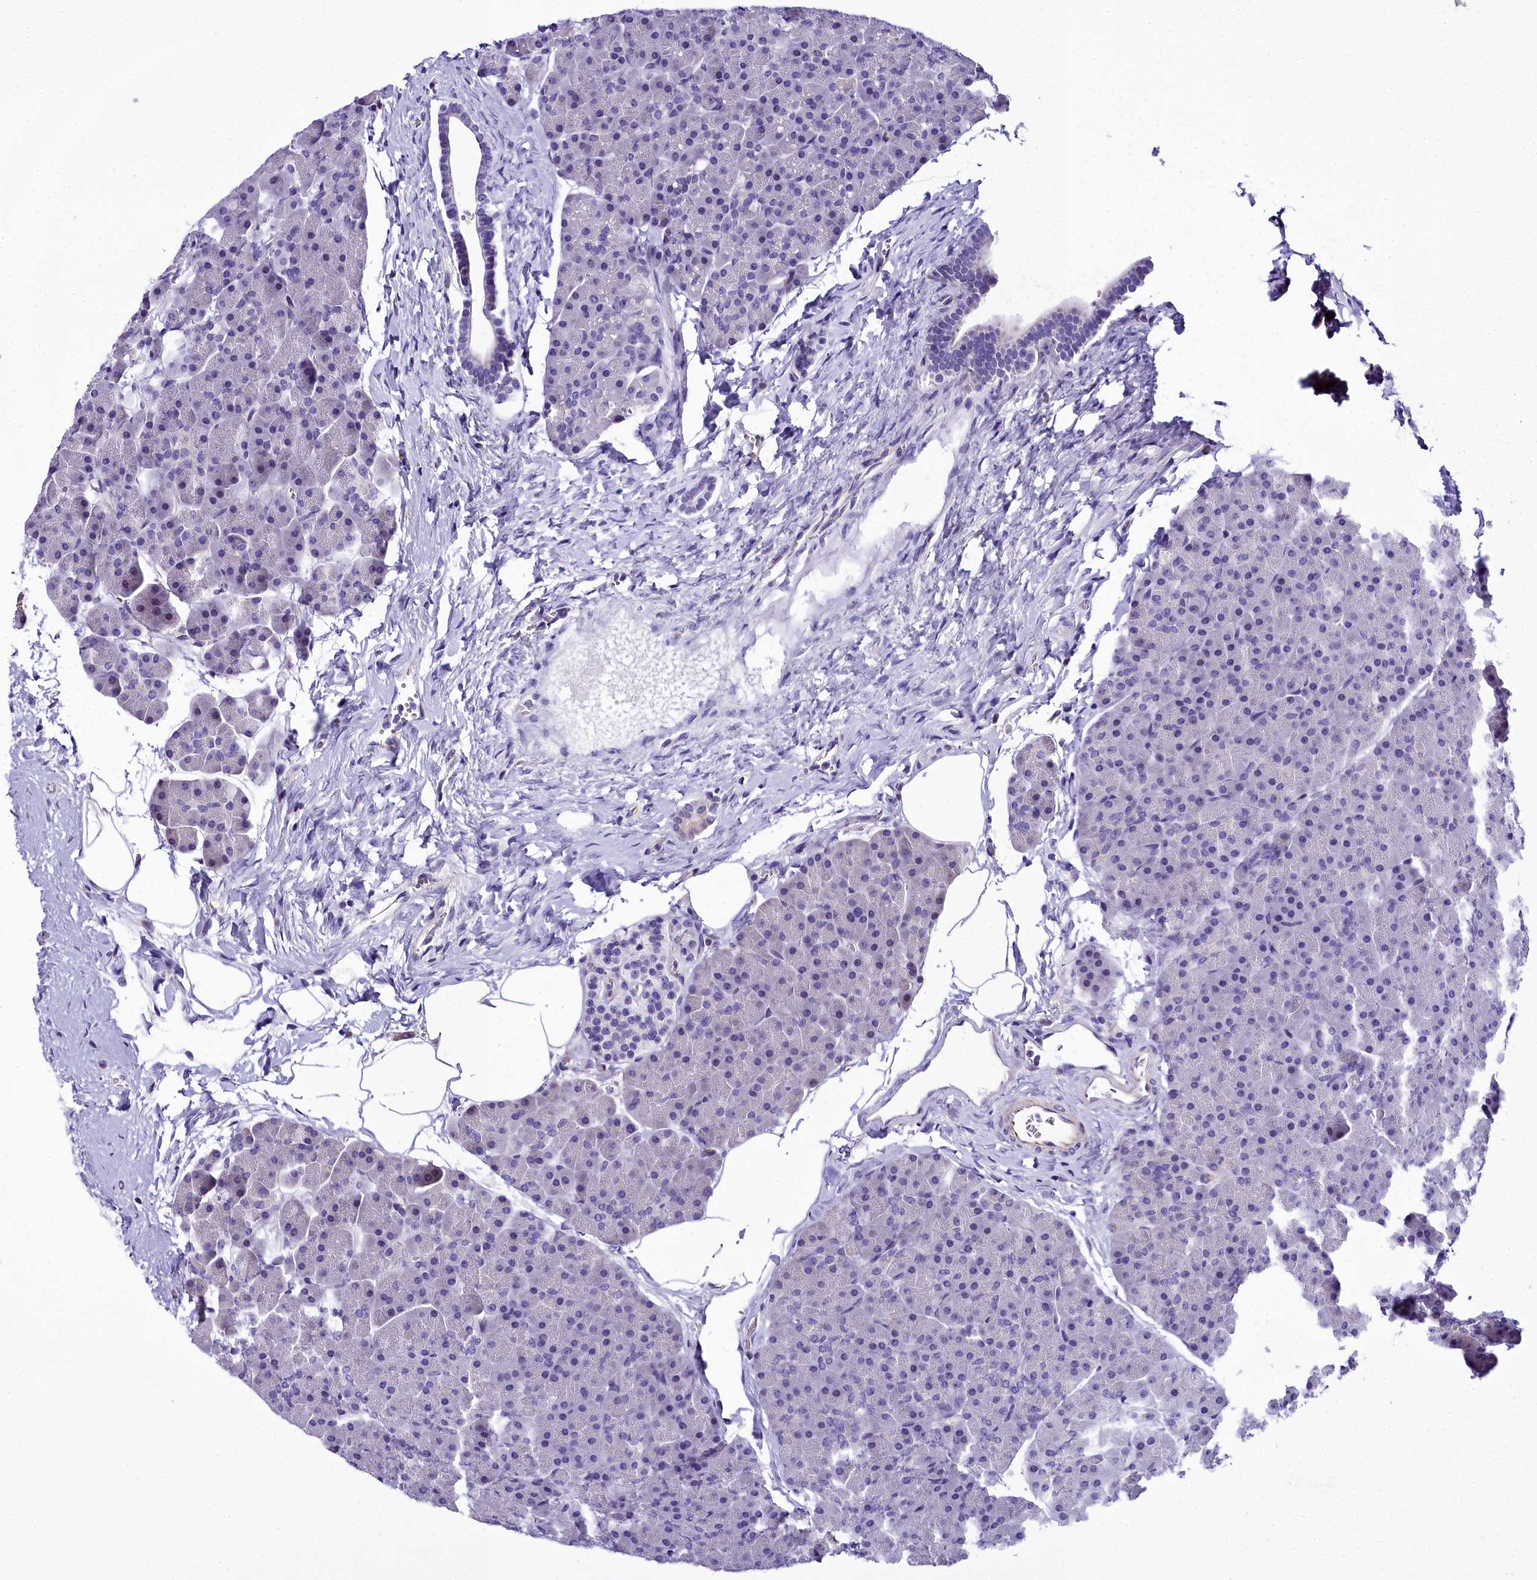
{"staining": {"intensity": "negative", "quantity": "none", "location": "none"}, "tissue": "pancreas", "cell_type": "Exocrine glandular cells", "image_type": "normal", "snomed": [{"axis": "morphology", "description": "Normal tissue, NOS"}, {"axis": "topography", "description": "Pancreas"}], "caption": "Immunohistochemistry micrograph of unremarkable human pancreas stained for a protein (brown), which reveals no expression in exocrine glandular cells.", "gene": "TIMM22", "patient": {"sex": "male", "age": 36}}